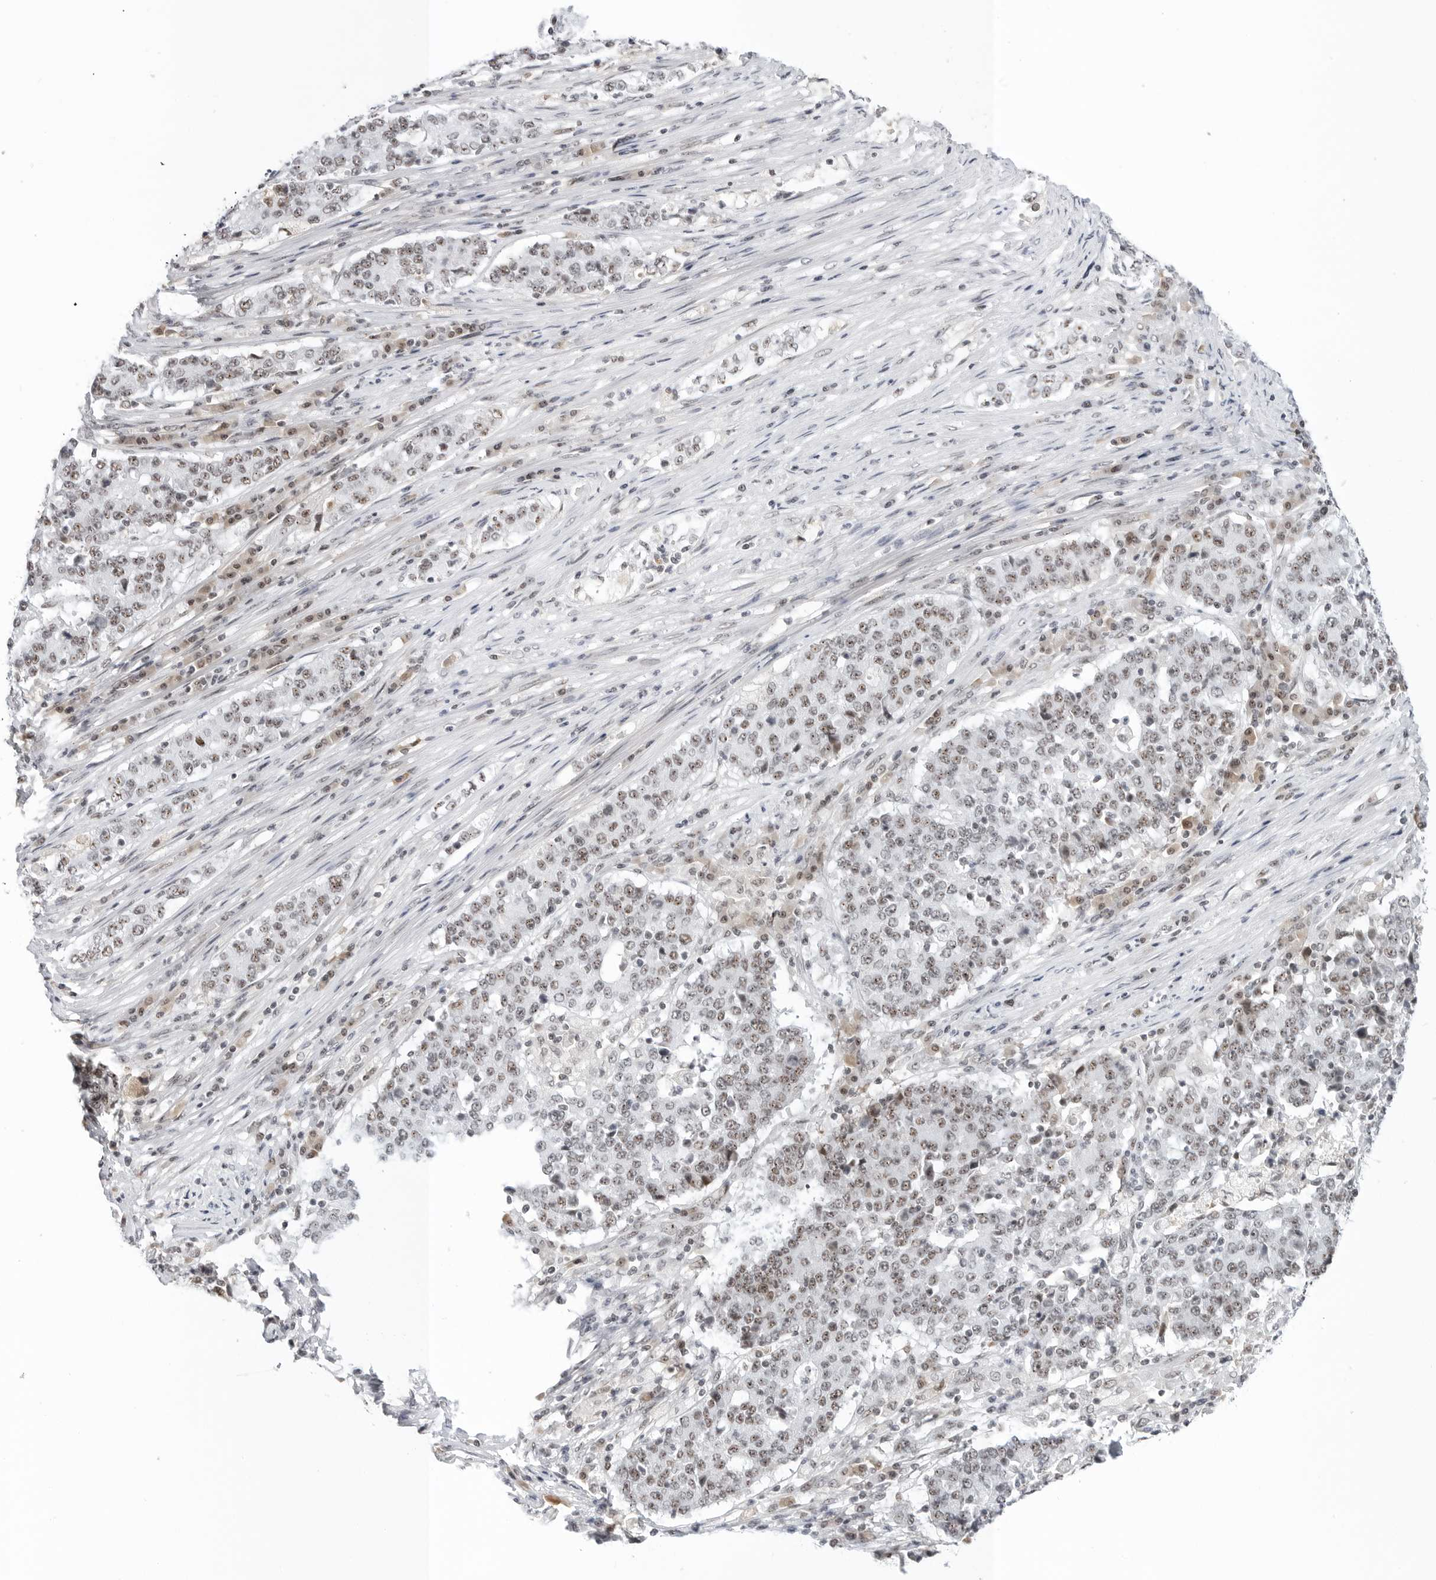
{"staining": {"intensity": "weak", "quantity": "25%-75%", "location": "nuclear"}, "tissue": "stomach cancer", "cell_type": "Tumor cells", "image_type": "cancer", "snomed": [{"axis": "morphology", "description": "Adenocarcinoma, NOS"}, {"axis": "topography", "description": "Stomach"}], "caption": "A high-resolution histopathology image shows IHC staining of stomach adenocarcinoma, which displays weak nuclear positivity in about 25%-75% of tumor cells.", "gene": "WRAP53", "patient": {"sex": "male", "age": 59}}